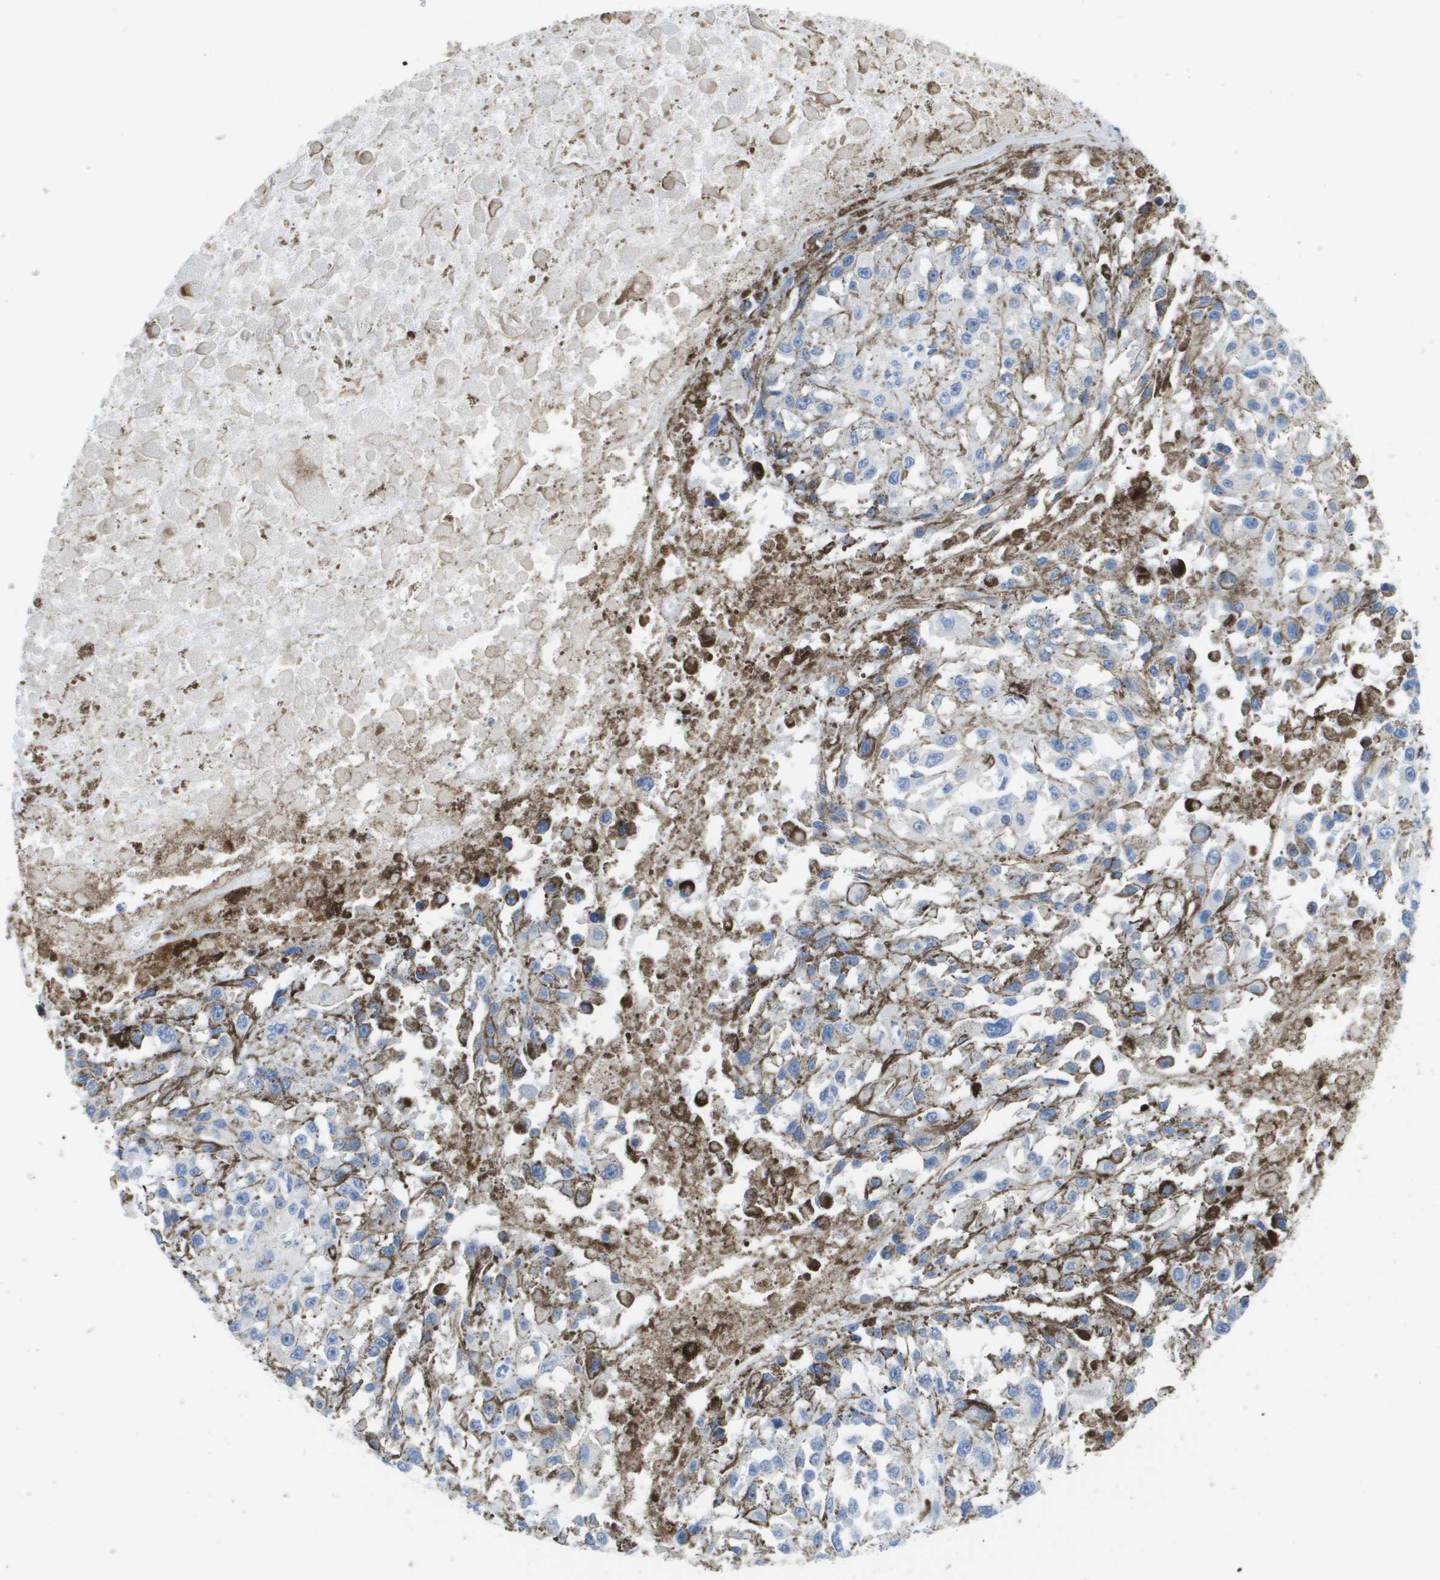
{"staining": {"intensity": "weak", "quantity": "<25%", "location": "cytoplasmic/membranous"}, "tissue": "melanoma", "cell_type": "Tumor cells", "image_type": "cancer", "snomed": [{"axis": "morphology", "description": "Malignant melanoma, Metastatic site"}, {"axis": "topography", "description": "Lymph node"}], "caption": "Immunohistochemistry (IHC) of malignant melanoma (metastatic site) reveals no positivity in tumor cells. (DAB (3,3'-diaminobenzidine) immunohistochemistry (IHC), high magnification).", "gene": "MS4A1", "patient": {"sex": "male", "age": 59}}